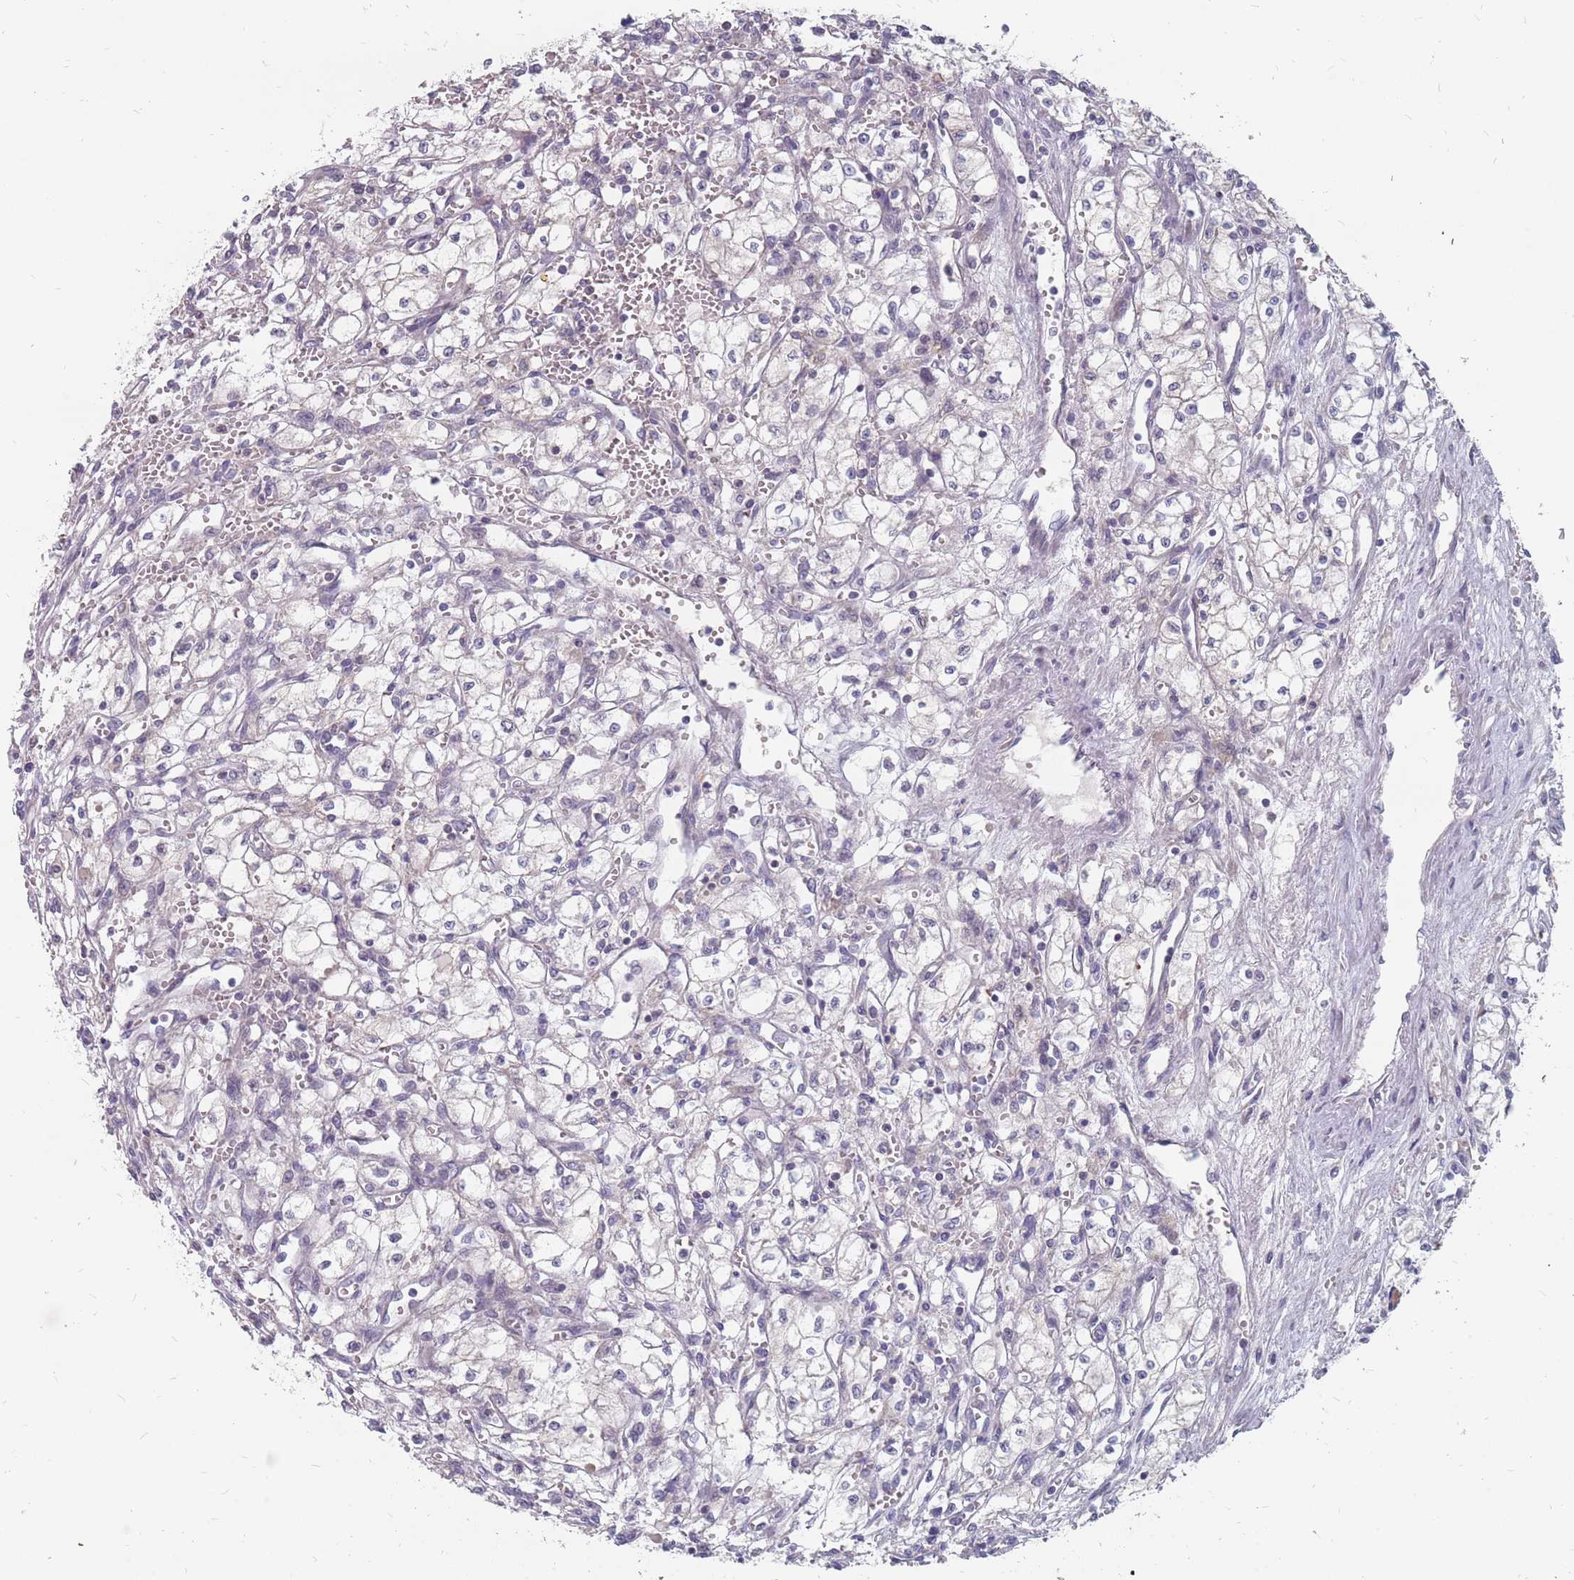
{"staining": {"intensity": "negative", "quantity": "none", "location": "none"}, "tissue": "renal cancer", "cell_type": "Tumor cells", "image_type": "cancer", "snomed": [{"axis": "morphology", "description": "Adenocarcinoma, NOS"}, {"axis": "topography", "description": "Kidney"}], "caption": "Immunohistochemistry (IHC) micrograph of neoplastic tissue: renal cancer (adenocarcinoma) stained with DAB (3,3'-diaminobenzidine) reveals no significant protein expression in tumor cells.", "gene": "CMTR2", "patient": {"sex": "male", "age": 59}}